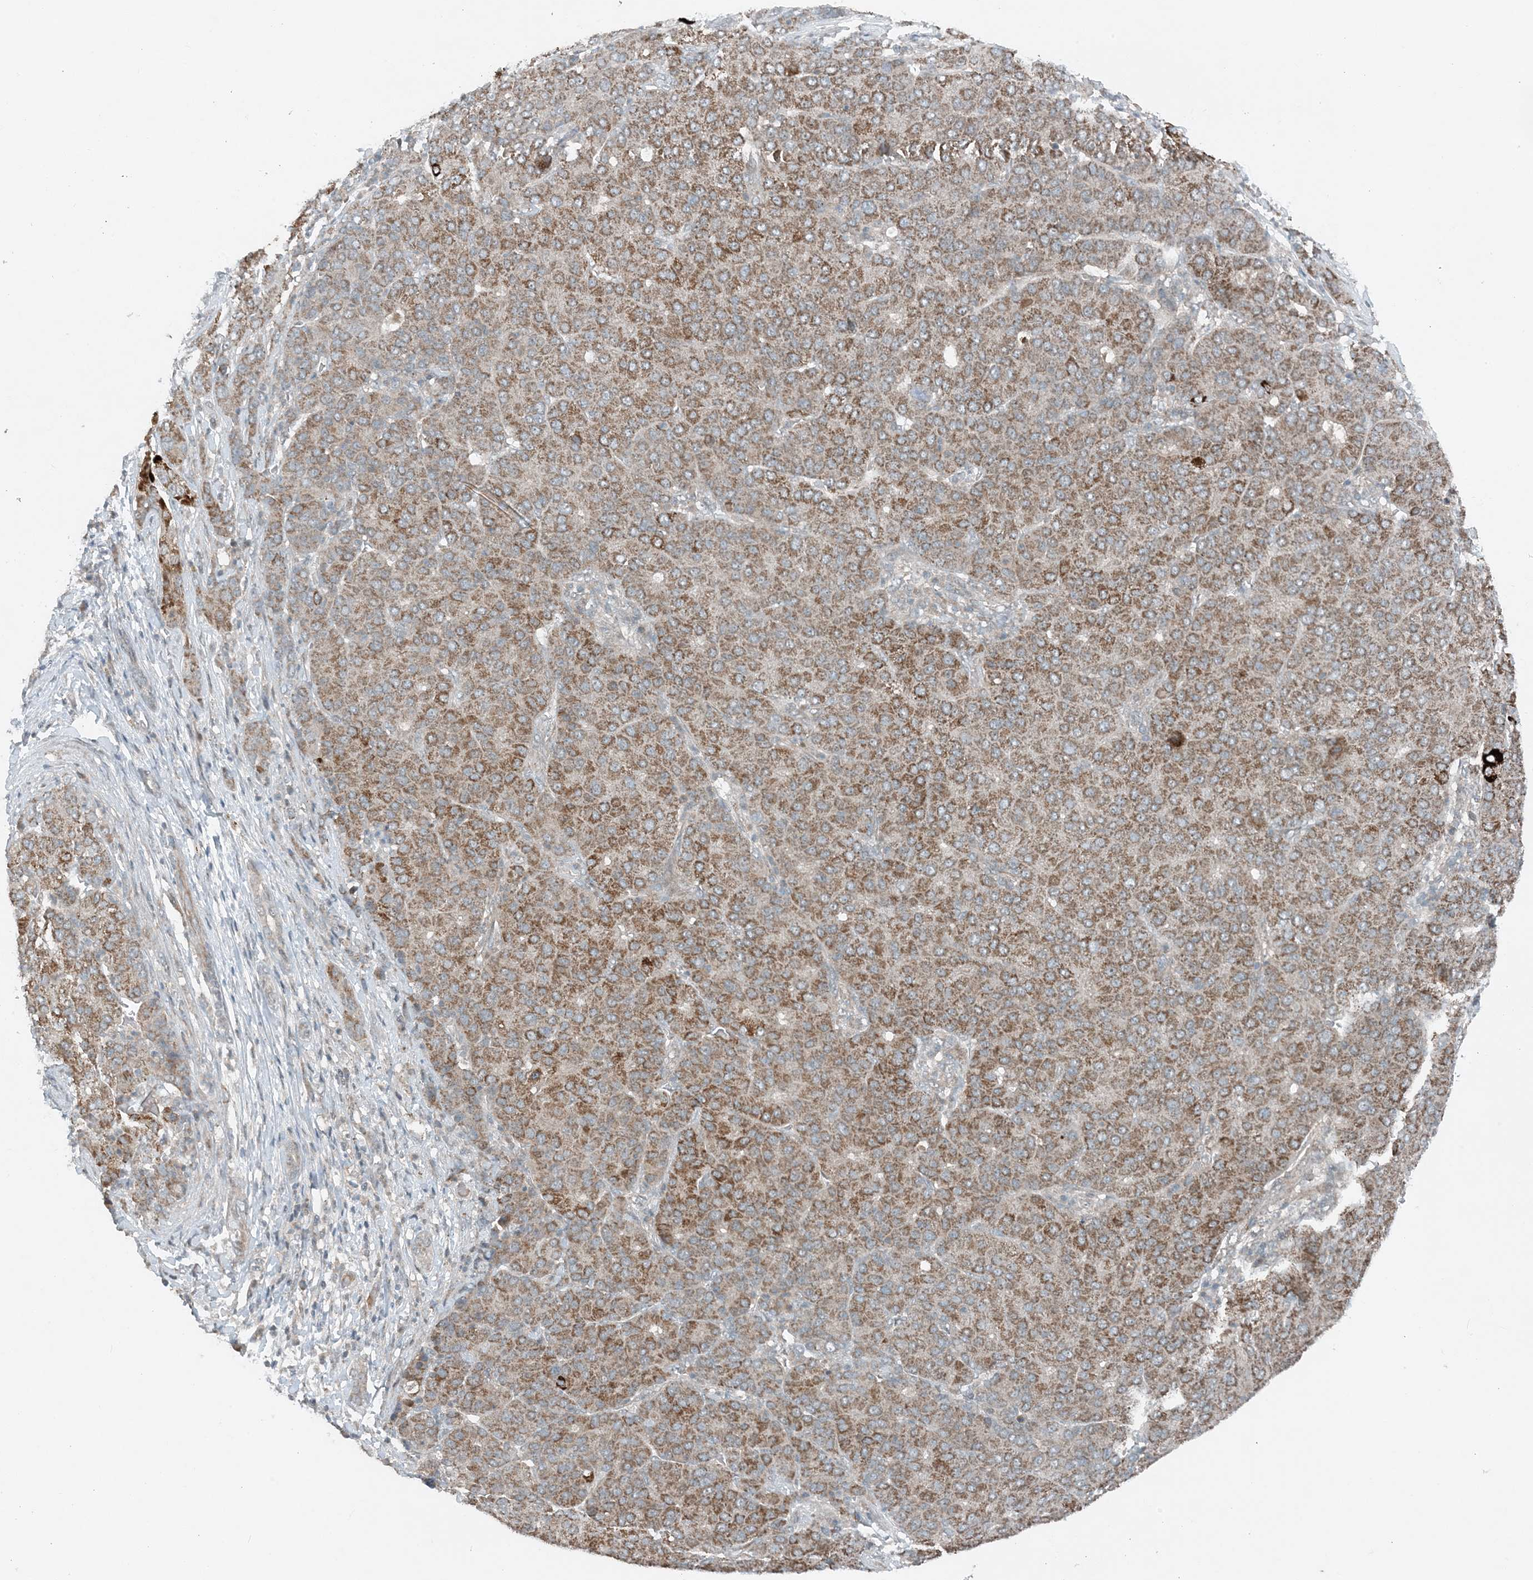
{"staining": {"intensity": "moderate", "quantity": ">75%", "location": "cytoplasmic/membranous"}, "tissue": "liver cancer", "cell_type": "Tumor cells", "image_type": "cancer", "snomed": [{"axis": "morphology", "description": "Carcinoma, Hepatocellular, NOS"}, {"axis": "topography", "description": "Liver"}], "caption": "Immunohistochemistry histopathology image of liver hepatocellular carcinoma stained for a protein (brown), which displays medium levels of moderate cytoplasmic/membranous staining in about >75% of tumor cells.", "gene": "MITD1", "patient": {"sex": "male", "age": 65}}